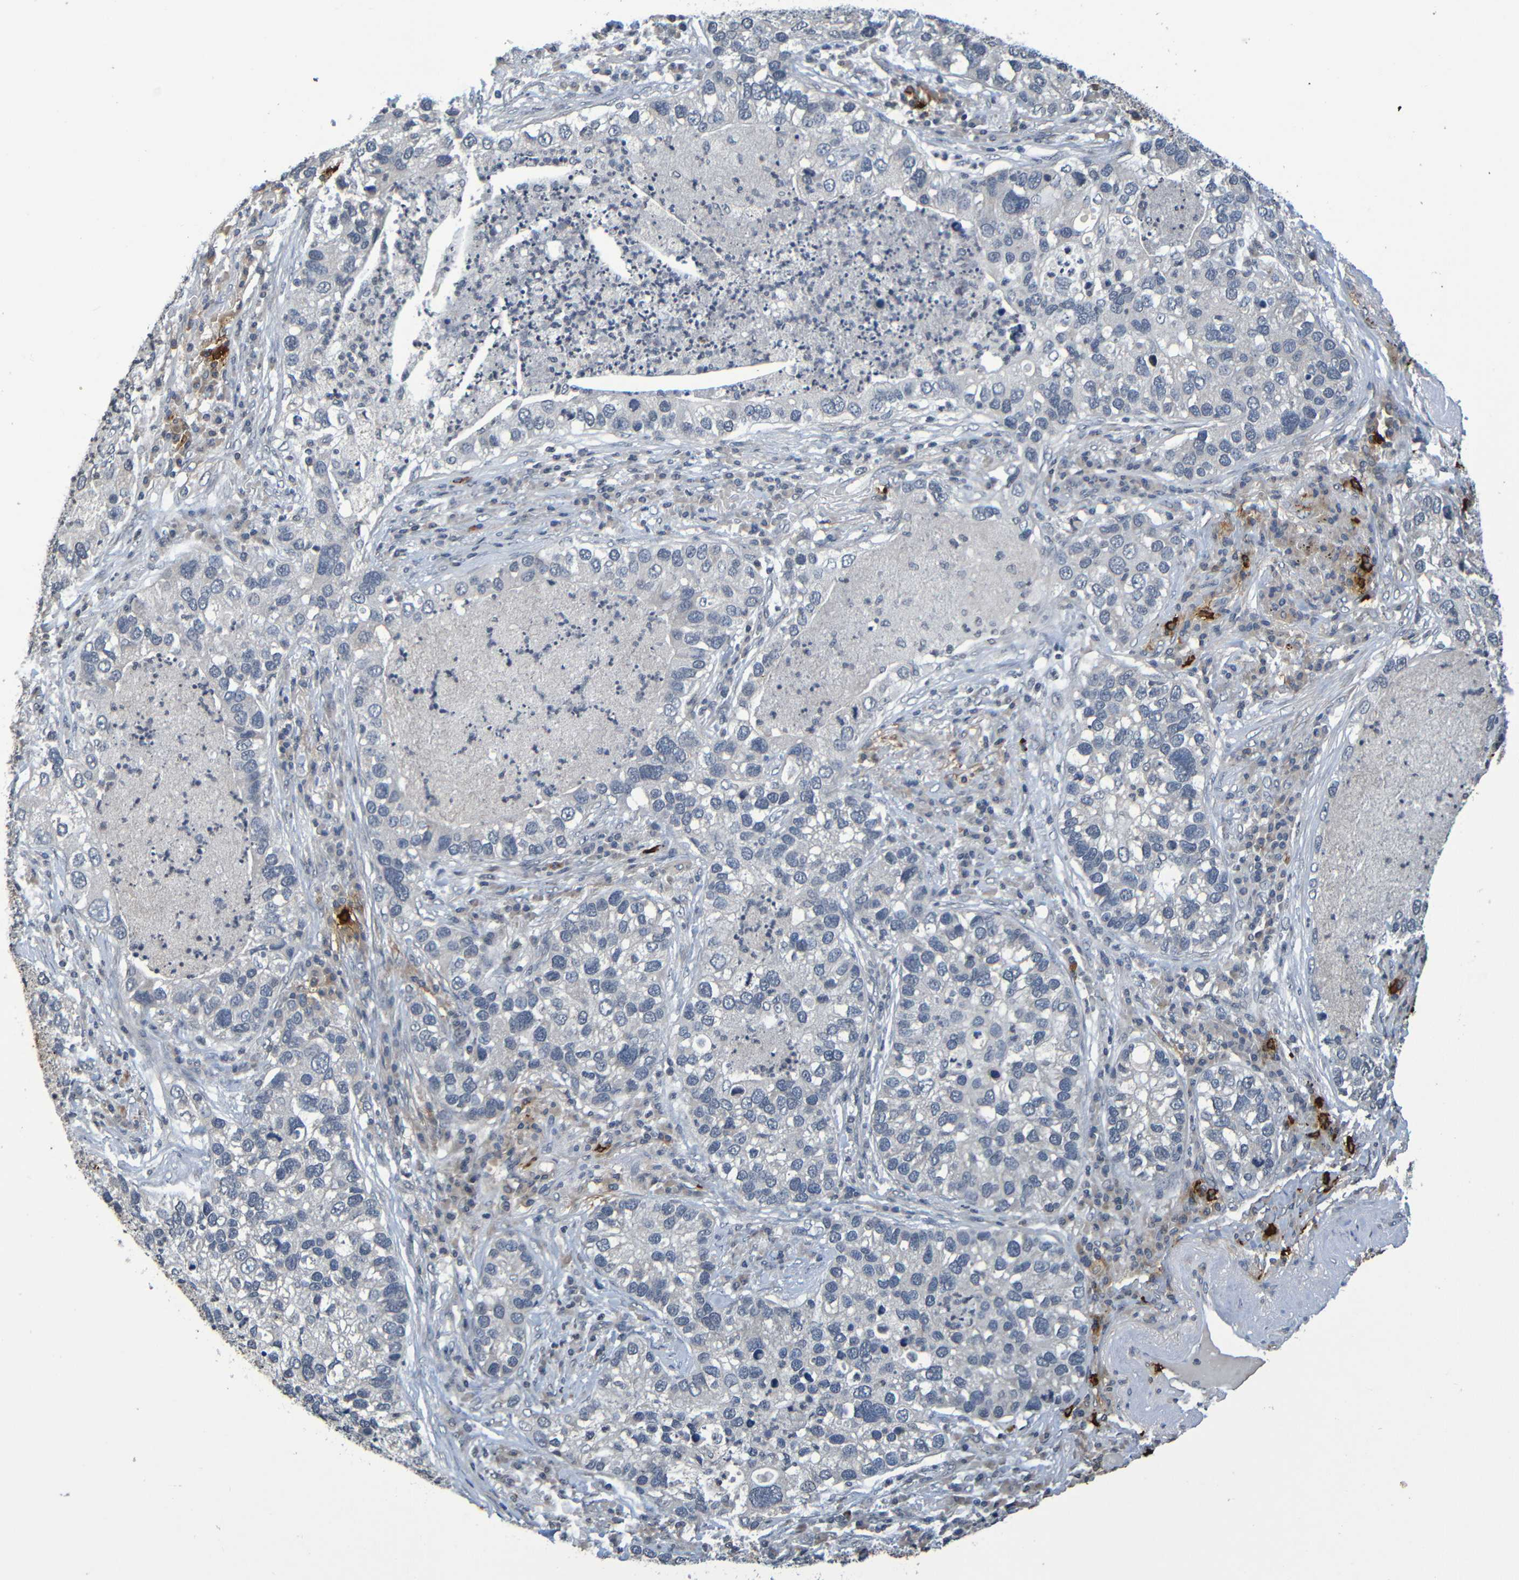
{"staining": {"intensity": "negative", "quantity": "none", "location": "none"}, "tissue": "lung cancer", "cell_type": "Tumor cells", "image_type": "cancer", "snomed": [{"axis": "morphology", "description": "Normal tissue, NOS"}, {"axis": "morphology", "description": "Adenocarcinoma, NOS"}, {"axis": "topography", "description": "Bronchus"}, {"axis": "topography", "description": "Lung"}], "caption": "Immunohistochemistry of lung cancer (adenocarcinoma) exhibits no expression in tumor cells. Nuclei are stained in blue.", "gene": "C3AR1", "patient": {"sex": "male", "age": 54}}